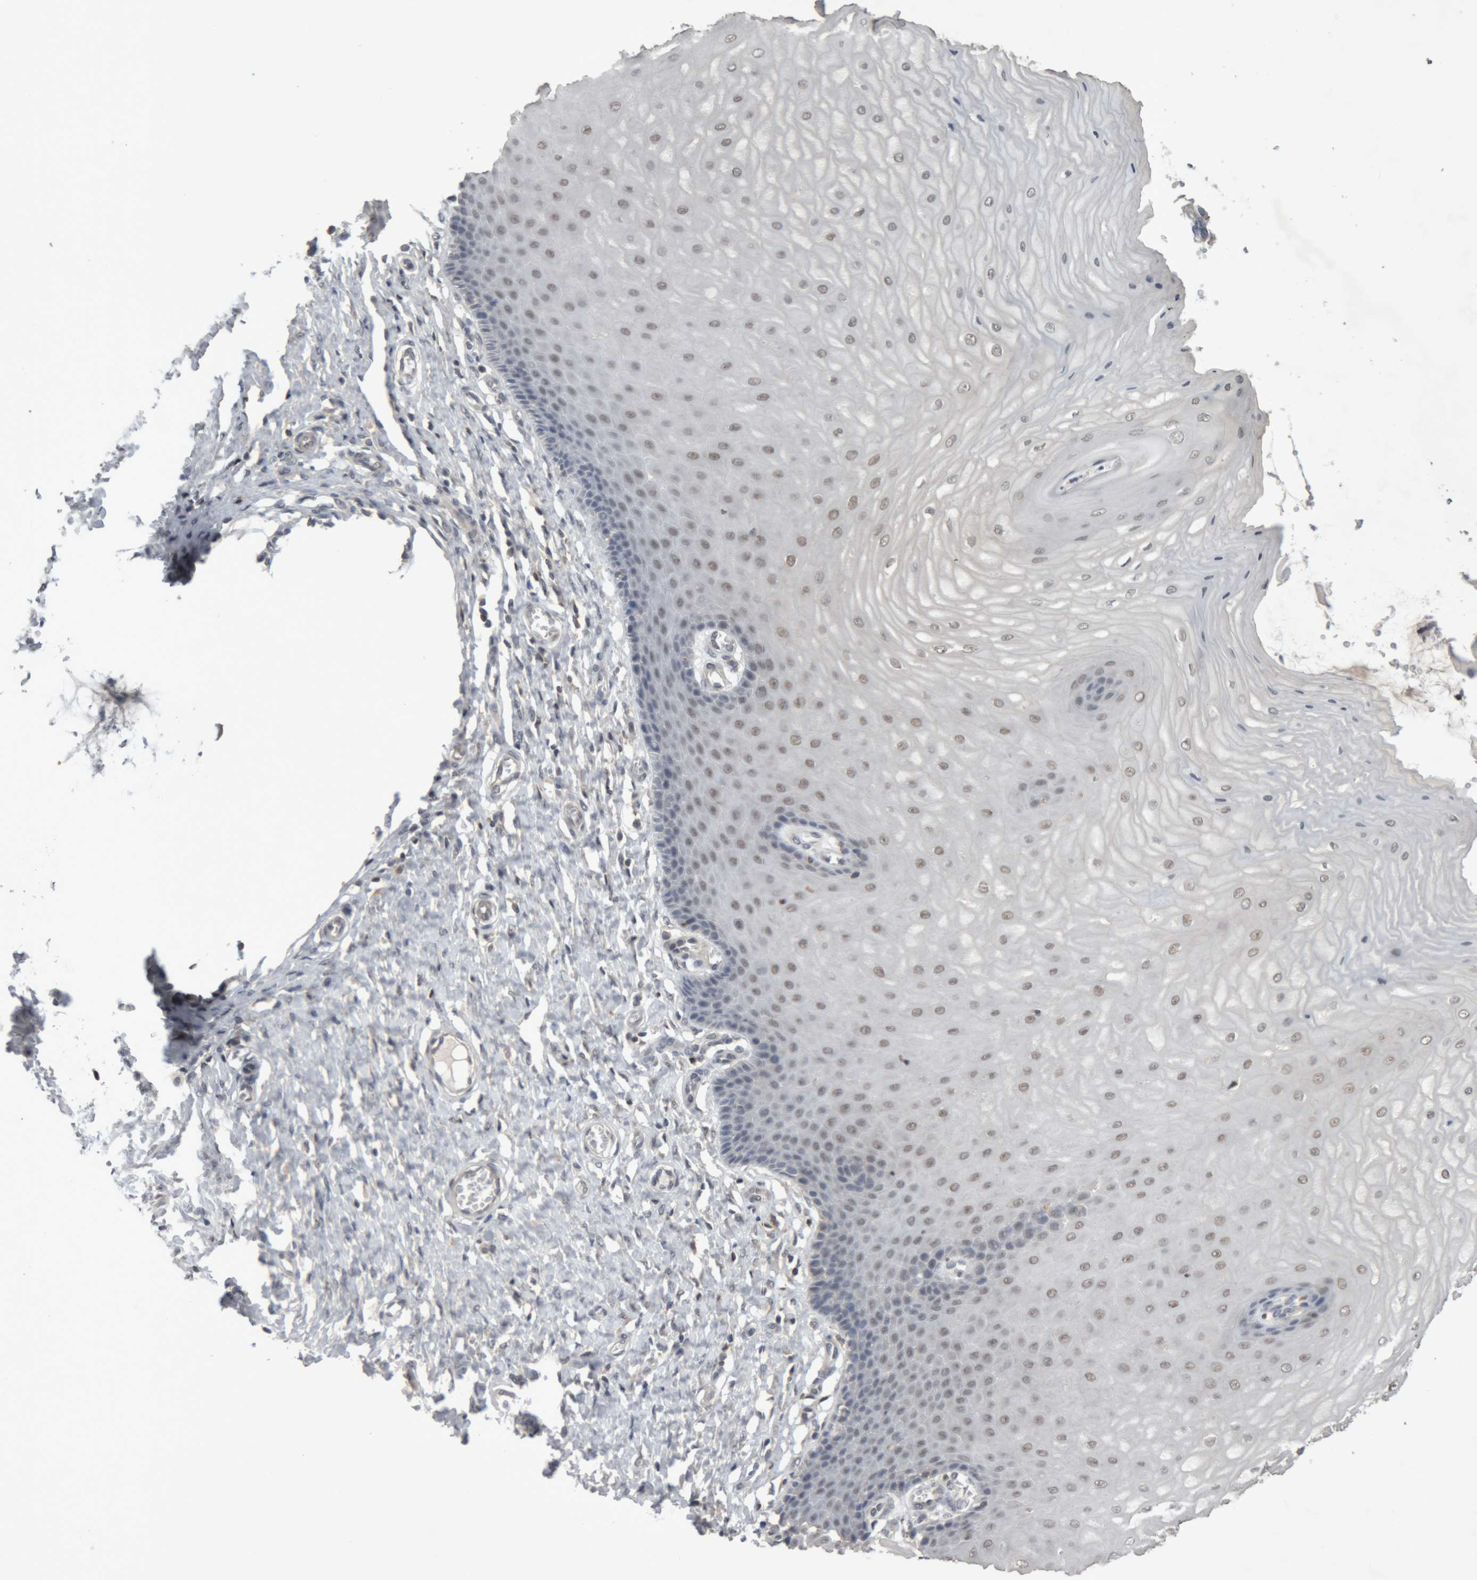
{"staining": {"intensity": "weak", "quantity": "<25%", "location": "cytoplasmic/membranous"}, "tissue": "cervix", "cell_type": "Glandular cells", "image_type": "normal", "snomed": [{"axis": "morphology", "description": "Normal tissue, NOS"}, {"axis": "topography", "description": "Cervix"}], "caption": "Immunohistochemistry of benign cervix demonstrates no positivity in glandular cells.", "gene": "NFATC2", "patient": {"sex": "female", "age": 55}}